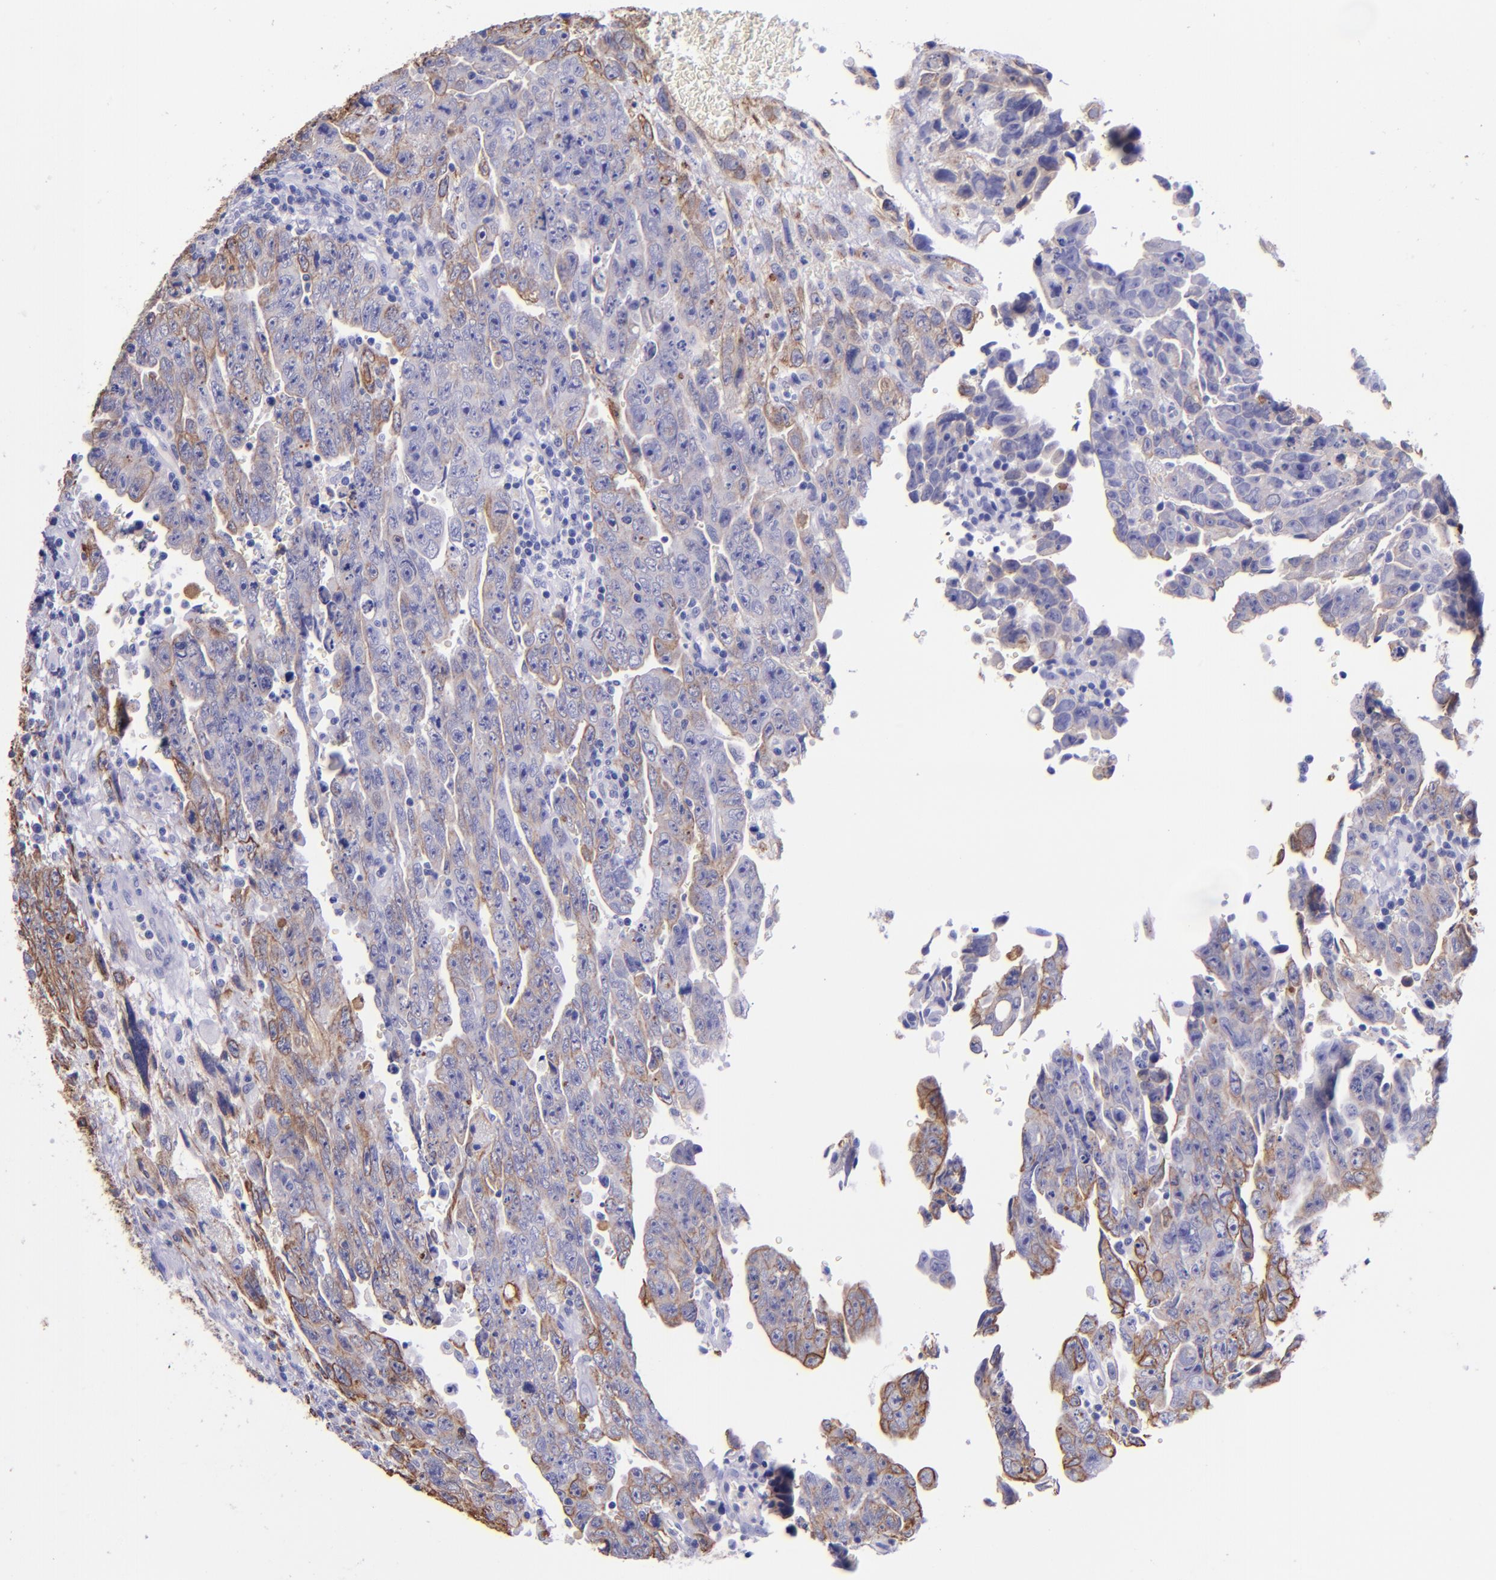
{"staining": {"intensity": "weak", "quantity": "25%-75%", "location": "cytoplasmic/membranous"}, "tissue": "testis cancer", "cell_type": "Tumor cells", "image_type": "cancer", "snomed": [{"axis": "morphology", "description": "Carcinoma, Embryonal, NOS"}, {"axis": "topography", "description": "Testis"}], "caption": "Weak cytoplasmic/membranous expression for a protein is appreciated in about 25%-75% of tumor cells of testis embryonal carcinoma using IHC.", "gene": "KRT4", "patient": {"sex": "male", "age": 28}}